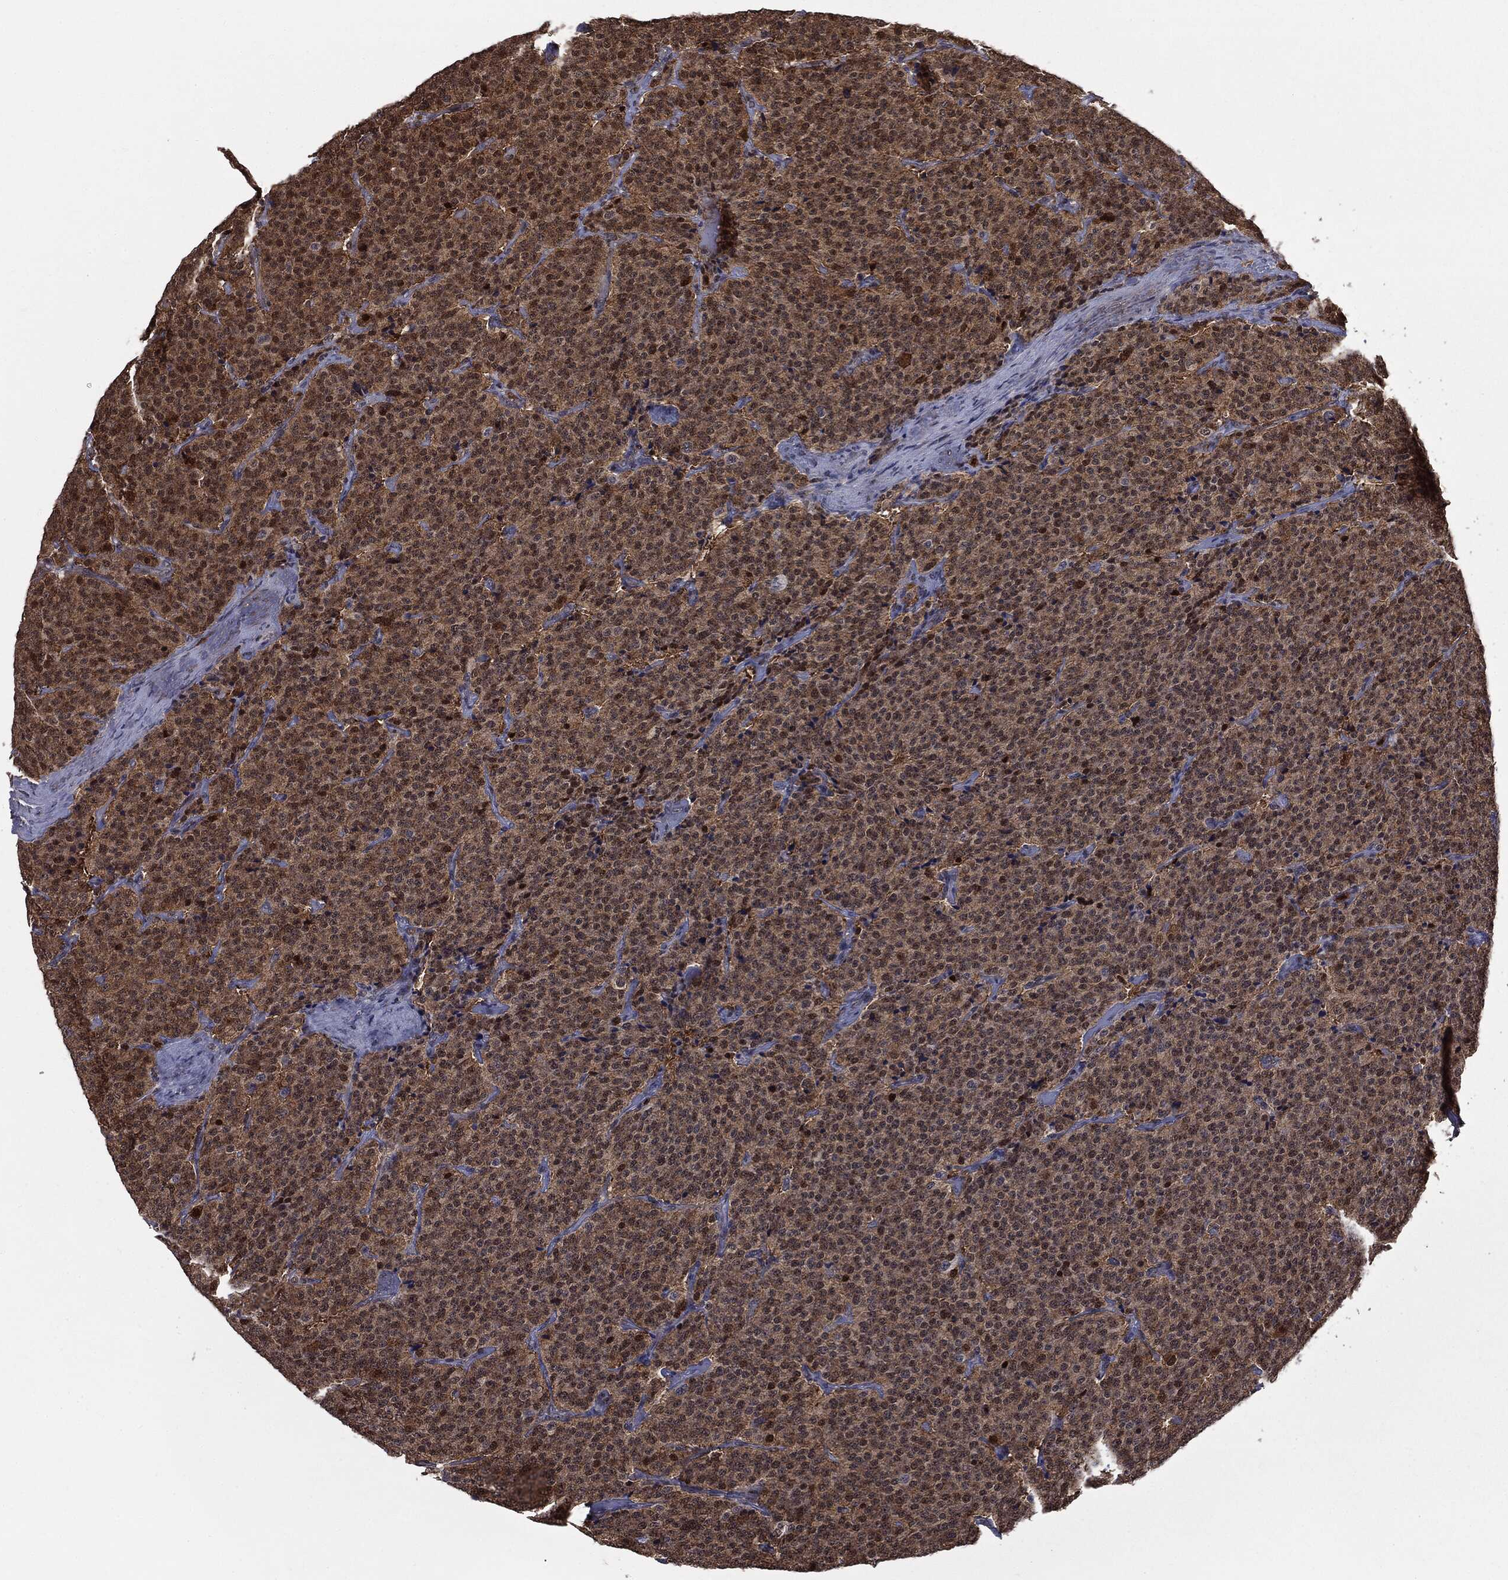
{"staining": {"intensity": "moderate", "quantity": ">75%", "location": "cytoplasmic/membranous,nuclear"}, "tissue": "carcinoid", "cell_type": "Tumor cells", "image_type": "cancer", "snomed": [{"axis": "morphology", "description": "Carcinoid, malignant, NOS"}, {"axis": "topography", "description": "Small intestine"}], "caption": "Human malignant carcinoid stained for a protein (brown) reveals moderate cytoplasmic/membranous and nuclear positive staining in about >75% of tumor cells.", "gene": "GPI", "patient": {"sex": "female", "age": 58}}